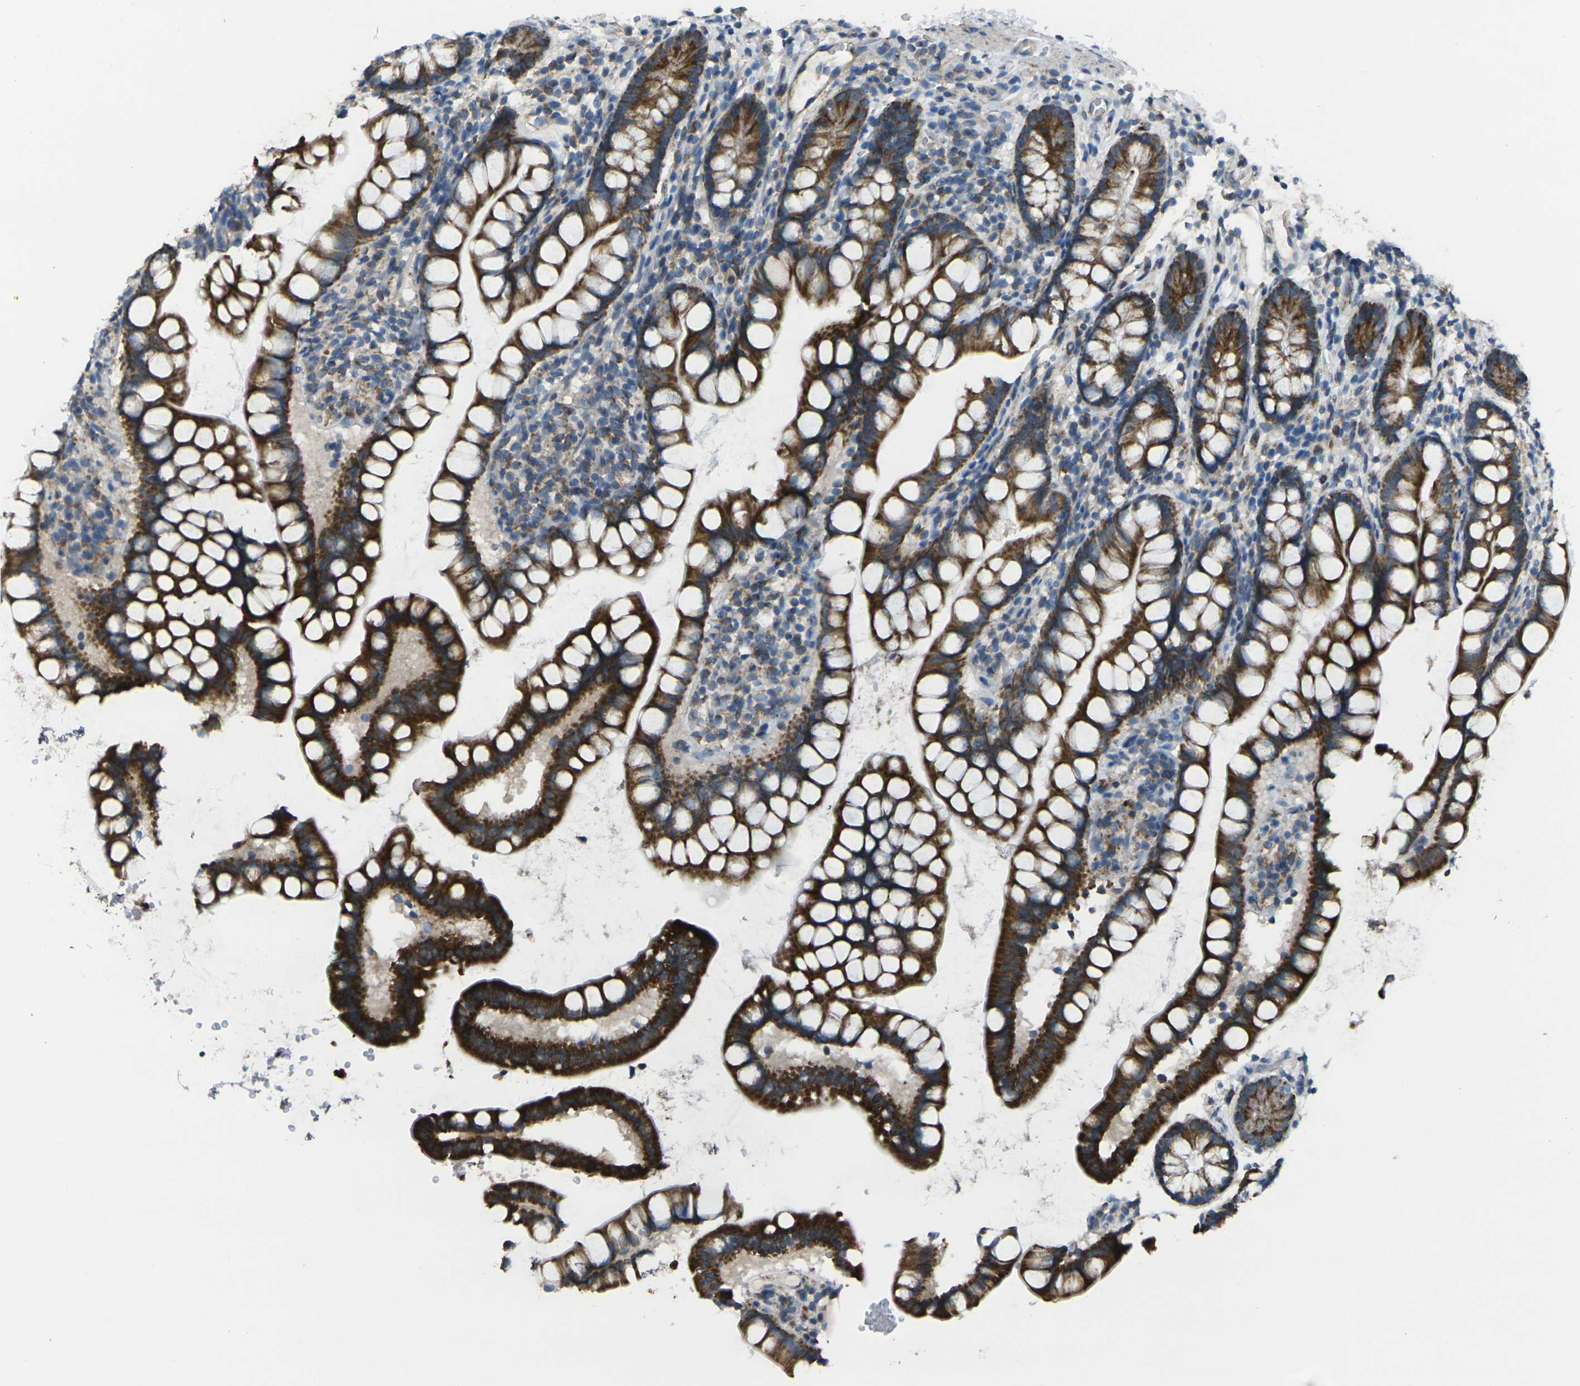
{"staining": {"intensity": "strong", "quantity": ">75%", "location": "cytoplasmic/membranous"}, "tissue": "small intestine", "cell_type": "Glandular cells", "image_type": "normal", "snomed": [{"axis": "morphology", "description": "Normal tissue, NOS"}, {"axis": "topography", "description": "Small intestine"}], "caption": "This image reveals unremarkable small intestine stained with immunohistochemistry (IHC) to label a protein in brown. The cytoplasmic/membranous of glandular cells show strong positivity for the protein. Nuclei are counter-stained blue.", "gene": "TMEM120B", "patient": {"sex": "female", "age": 84}}